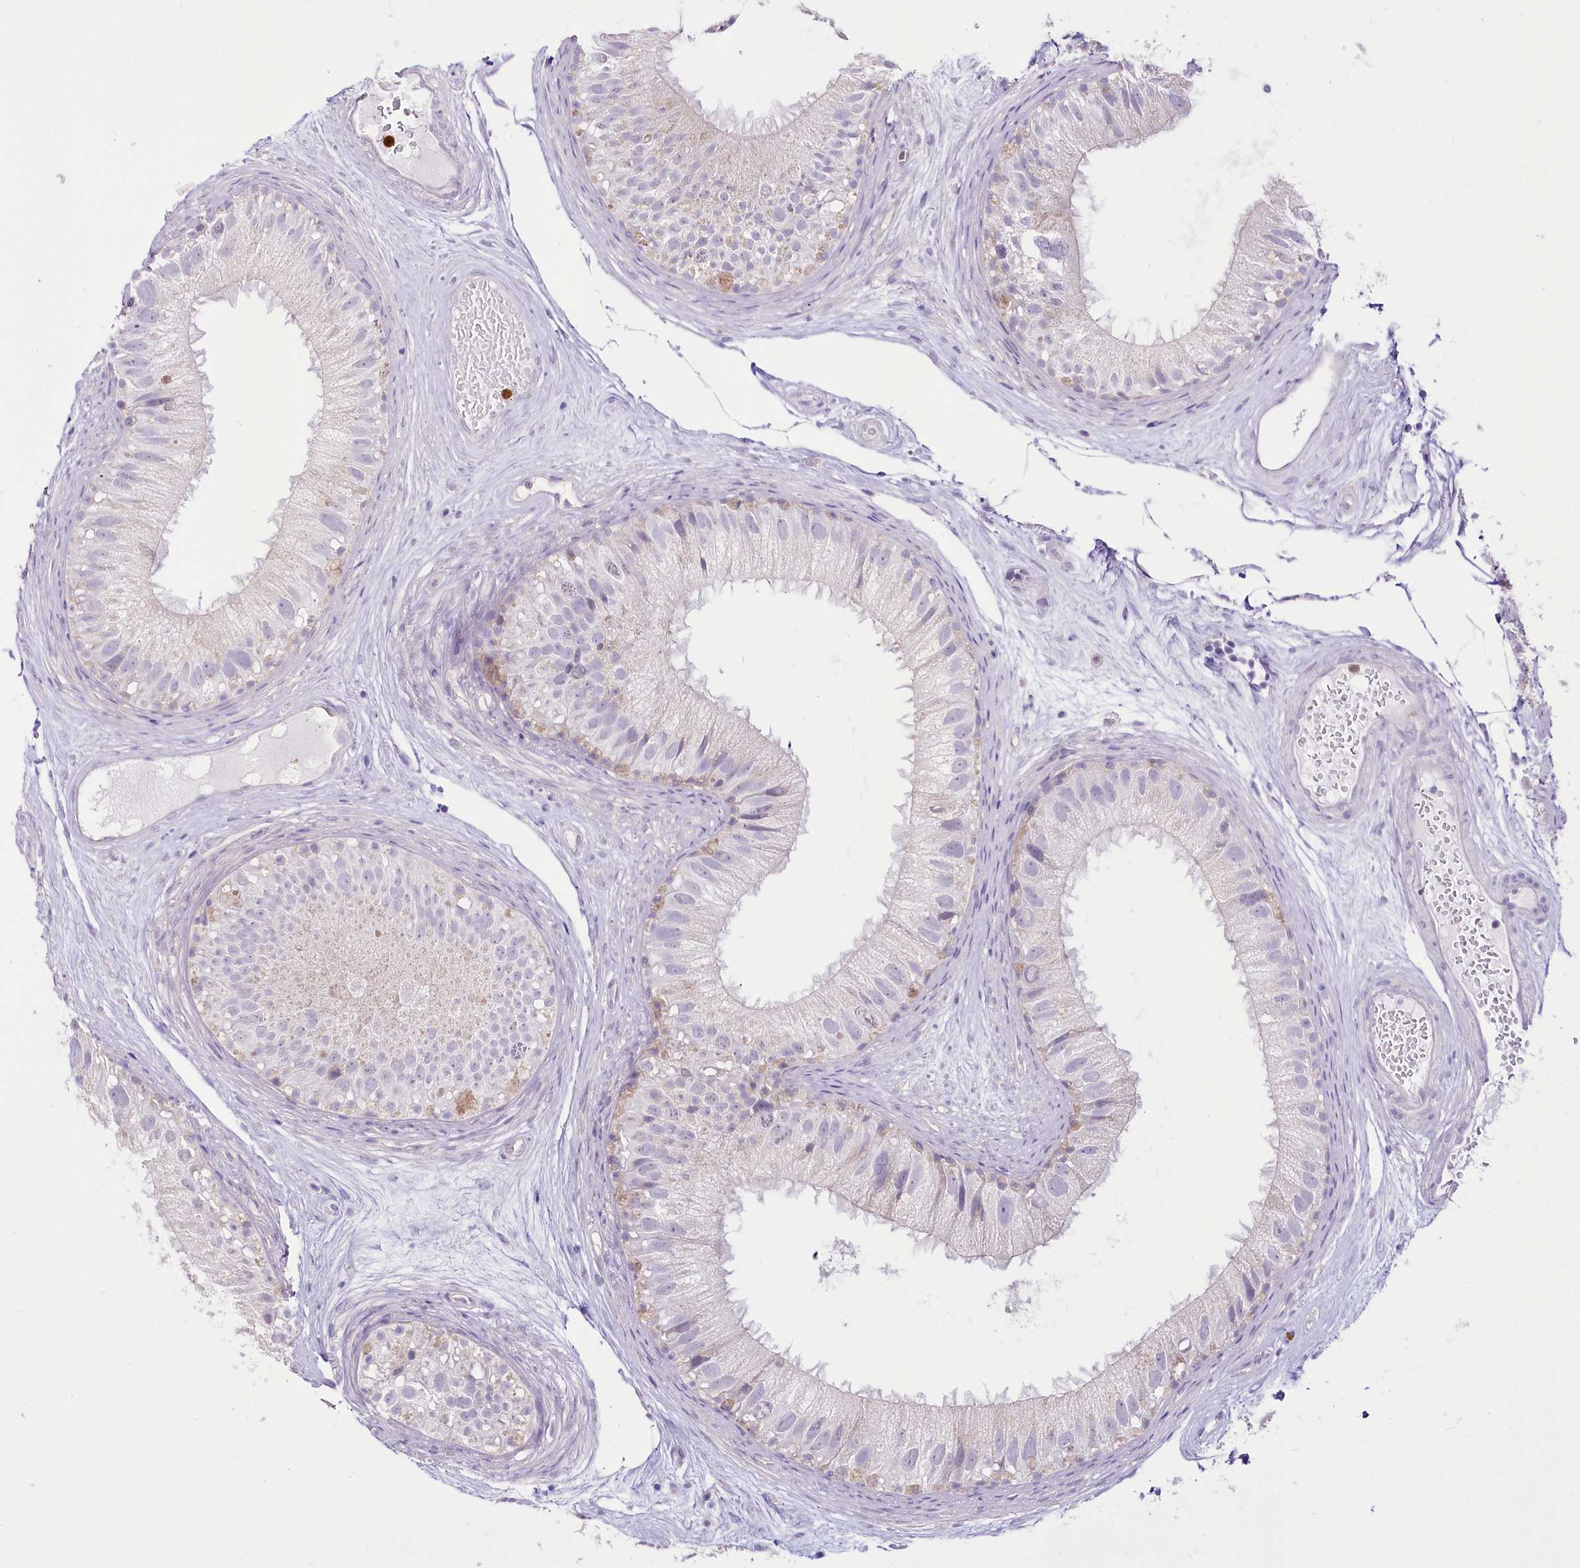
{"staining": {"intensity": "negative", "quantity": "none", "location": "none"}, "tissue": "epididymis", "cell_type": "Glandular cells", "image_type": "normal", "snomed": [{"axis": "morphology", "description": "Normal tissue, NOS"}, {"axis": "topography", "description": "Epididymis"}], "caption": "High power microscopy histopathology image of an IHC micrograph of benign epididymis, revealing no significant staining in glandular cells. The staining was performed using DAB (3,3'-diaminobenzidine) to visualize the protein expression in brown, while the nuclei were stained in blue with hematoxylin (Magnification: 20x).", "gene": "DPYD", "patient": {"sex": "male", "age": 77}}